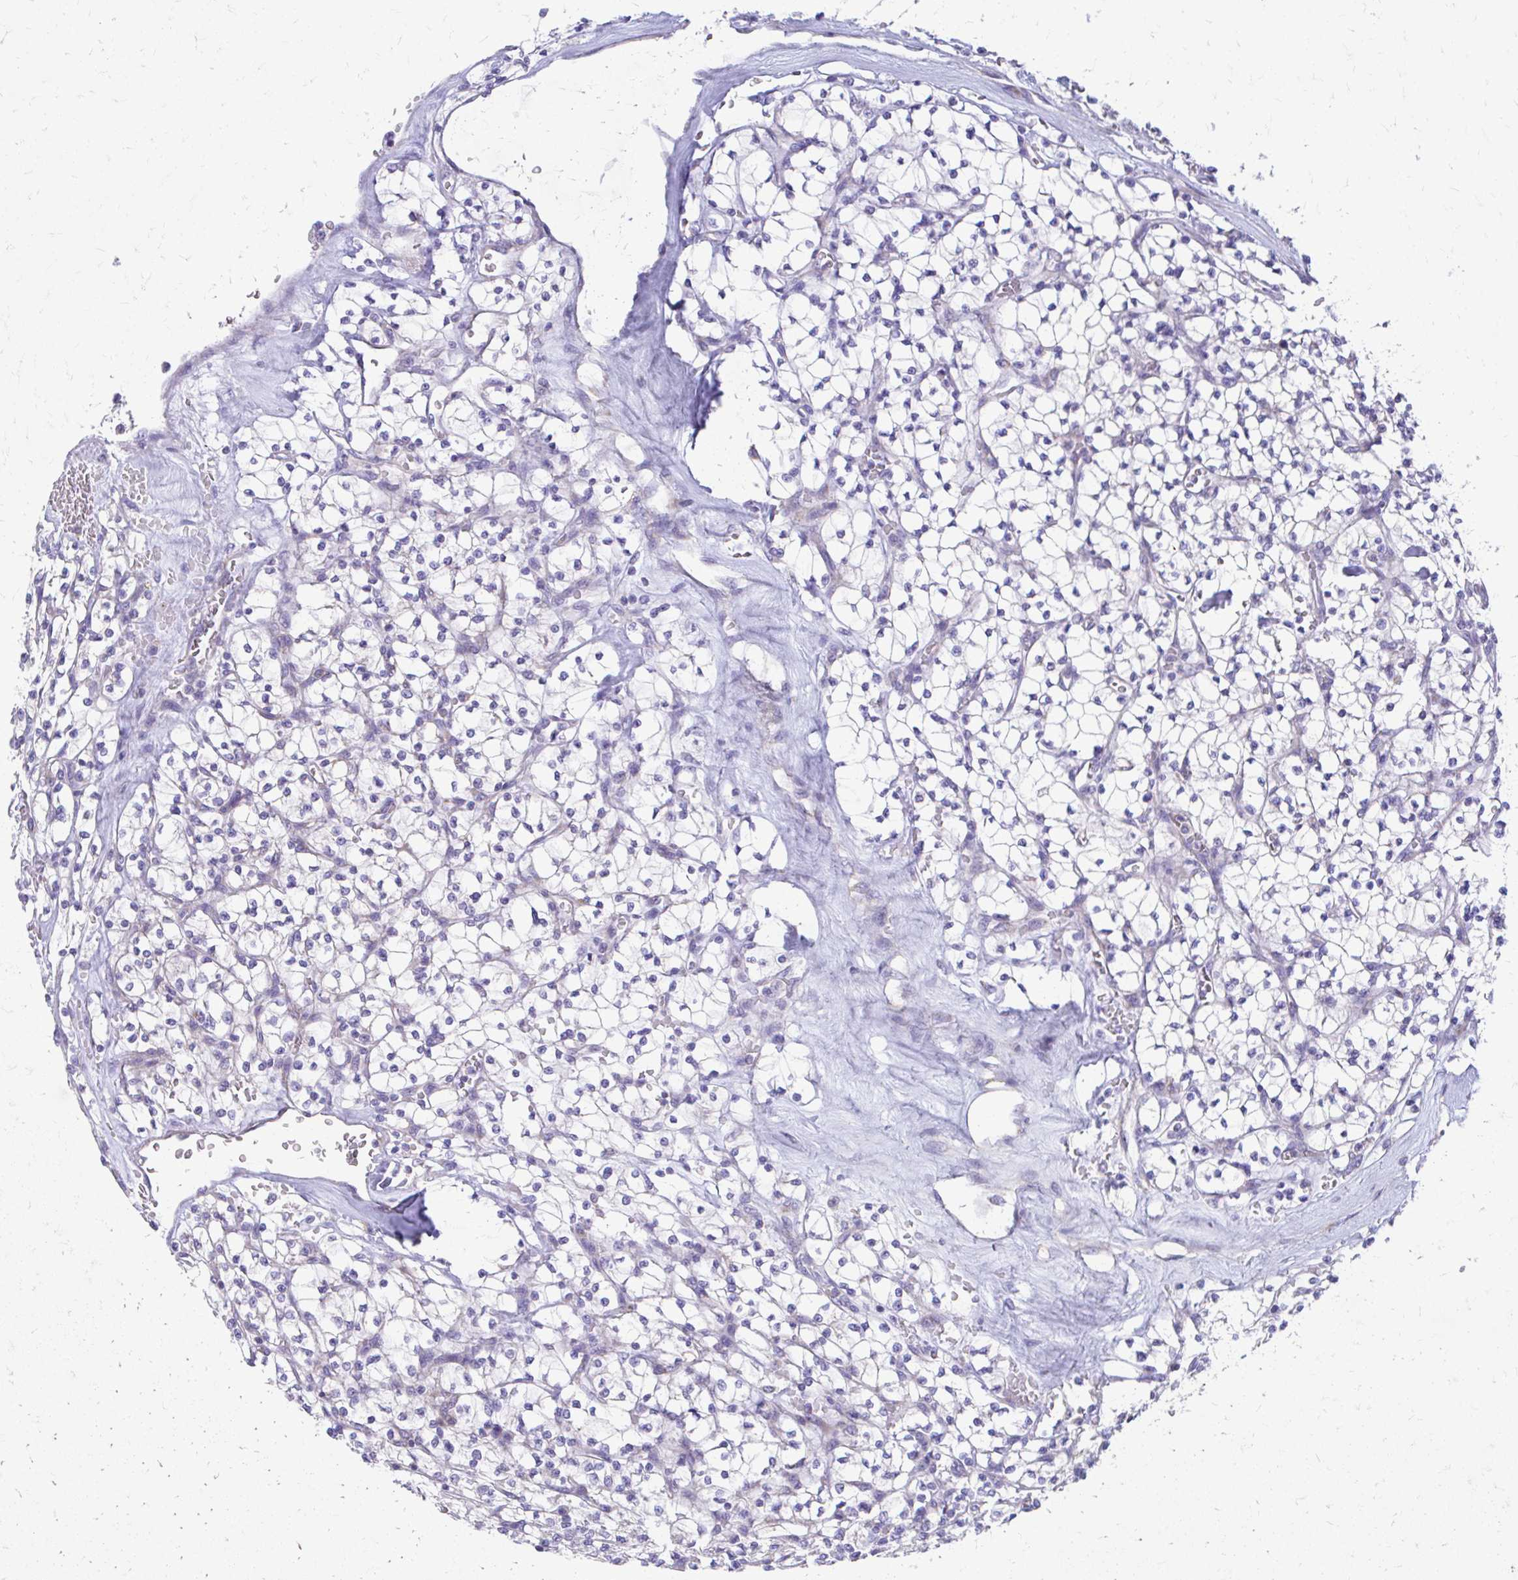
{"staining": {"intensity": "negative", "quantity": "none", "location": "none"}, "tissue": "renal cancer", "cell_type": "Tumor cells", "image_type": "cancer", "snomed": [{"axis": "morphology", "description": "Adenocarcinoma, NOS"}, {"axis": "topography", "description": "Kidney"}], "caption": "Immunohistochemistry (IHC) of renal adenocarcinoma exhibits no staining in tumor cells. (Brightfield microscopy of DAB (3,3'-diaminobenzidine) immunohistochemistry at high magnification).", "gene": "MRPL19", "patient": {"sex": "female", "age": 64}}